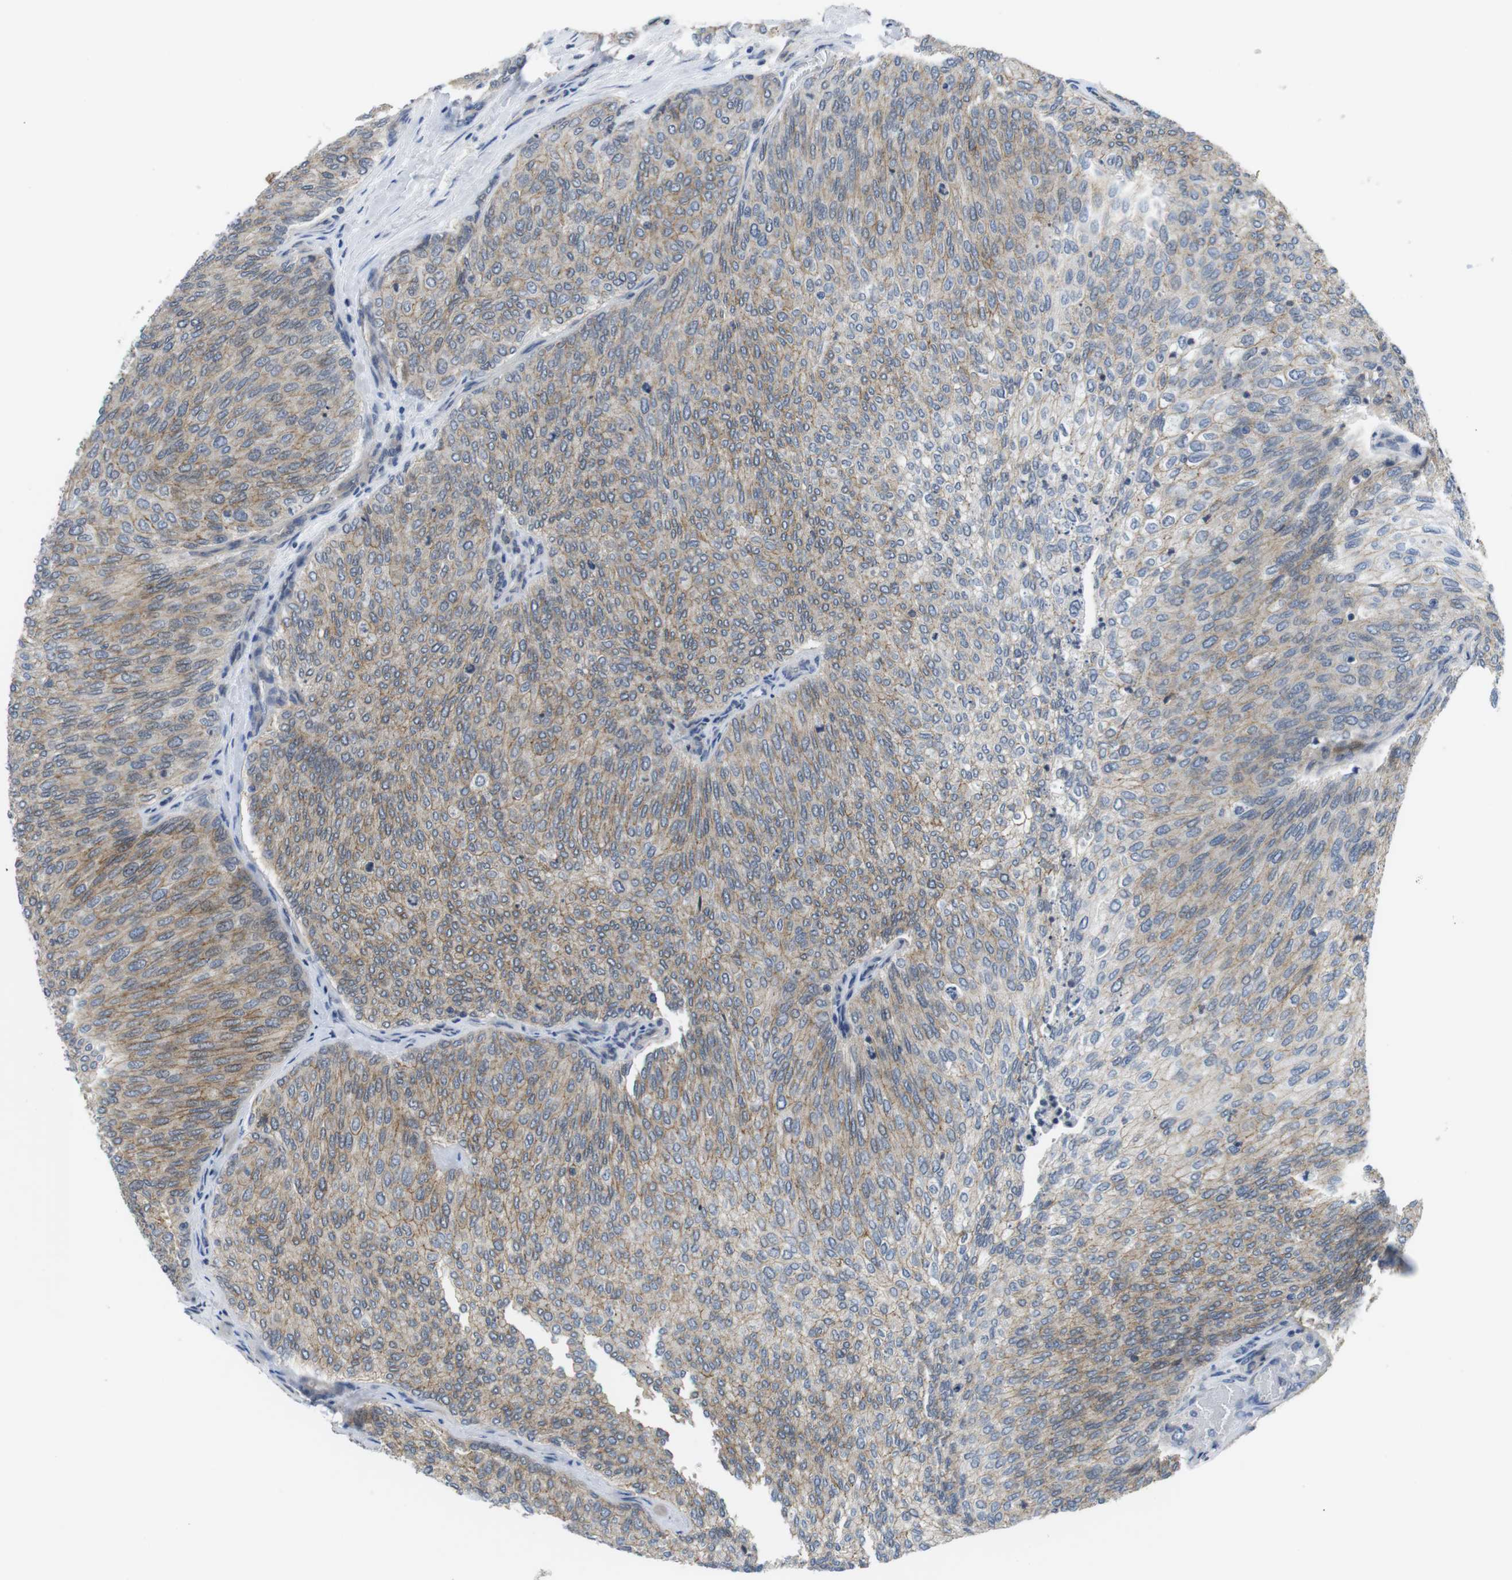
{"staining": {"intensity": "weak", "quantity": "25%-75%", "location": "cytoplasmic/membranous"}, "tissue": "urothelial cancer", "cell_type": "Tumor cells", "image_type": "cancer", "snomed": [{"axis": "morphology", "description": "Urothelial carcinoma, Low grade"}, {"axis": "topography", "description": "Urinary bladder"}], "caption": "This micrograph exhibits IHC staining of urothelial carcinoma (low-grade), with low weak cytoplasmic/membranous positivity in about 25%-75% of tumor cells.", "gene": "NECTIN1", "patient": {"sex": "female", "age": 79}}